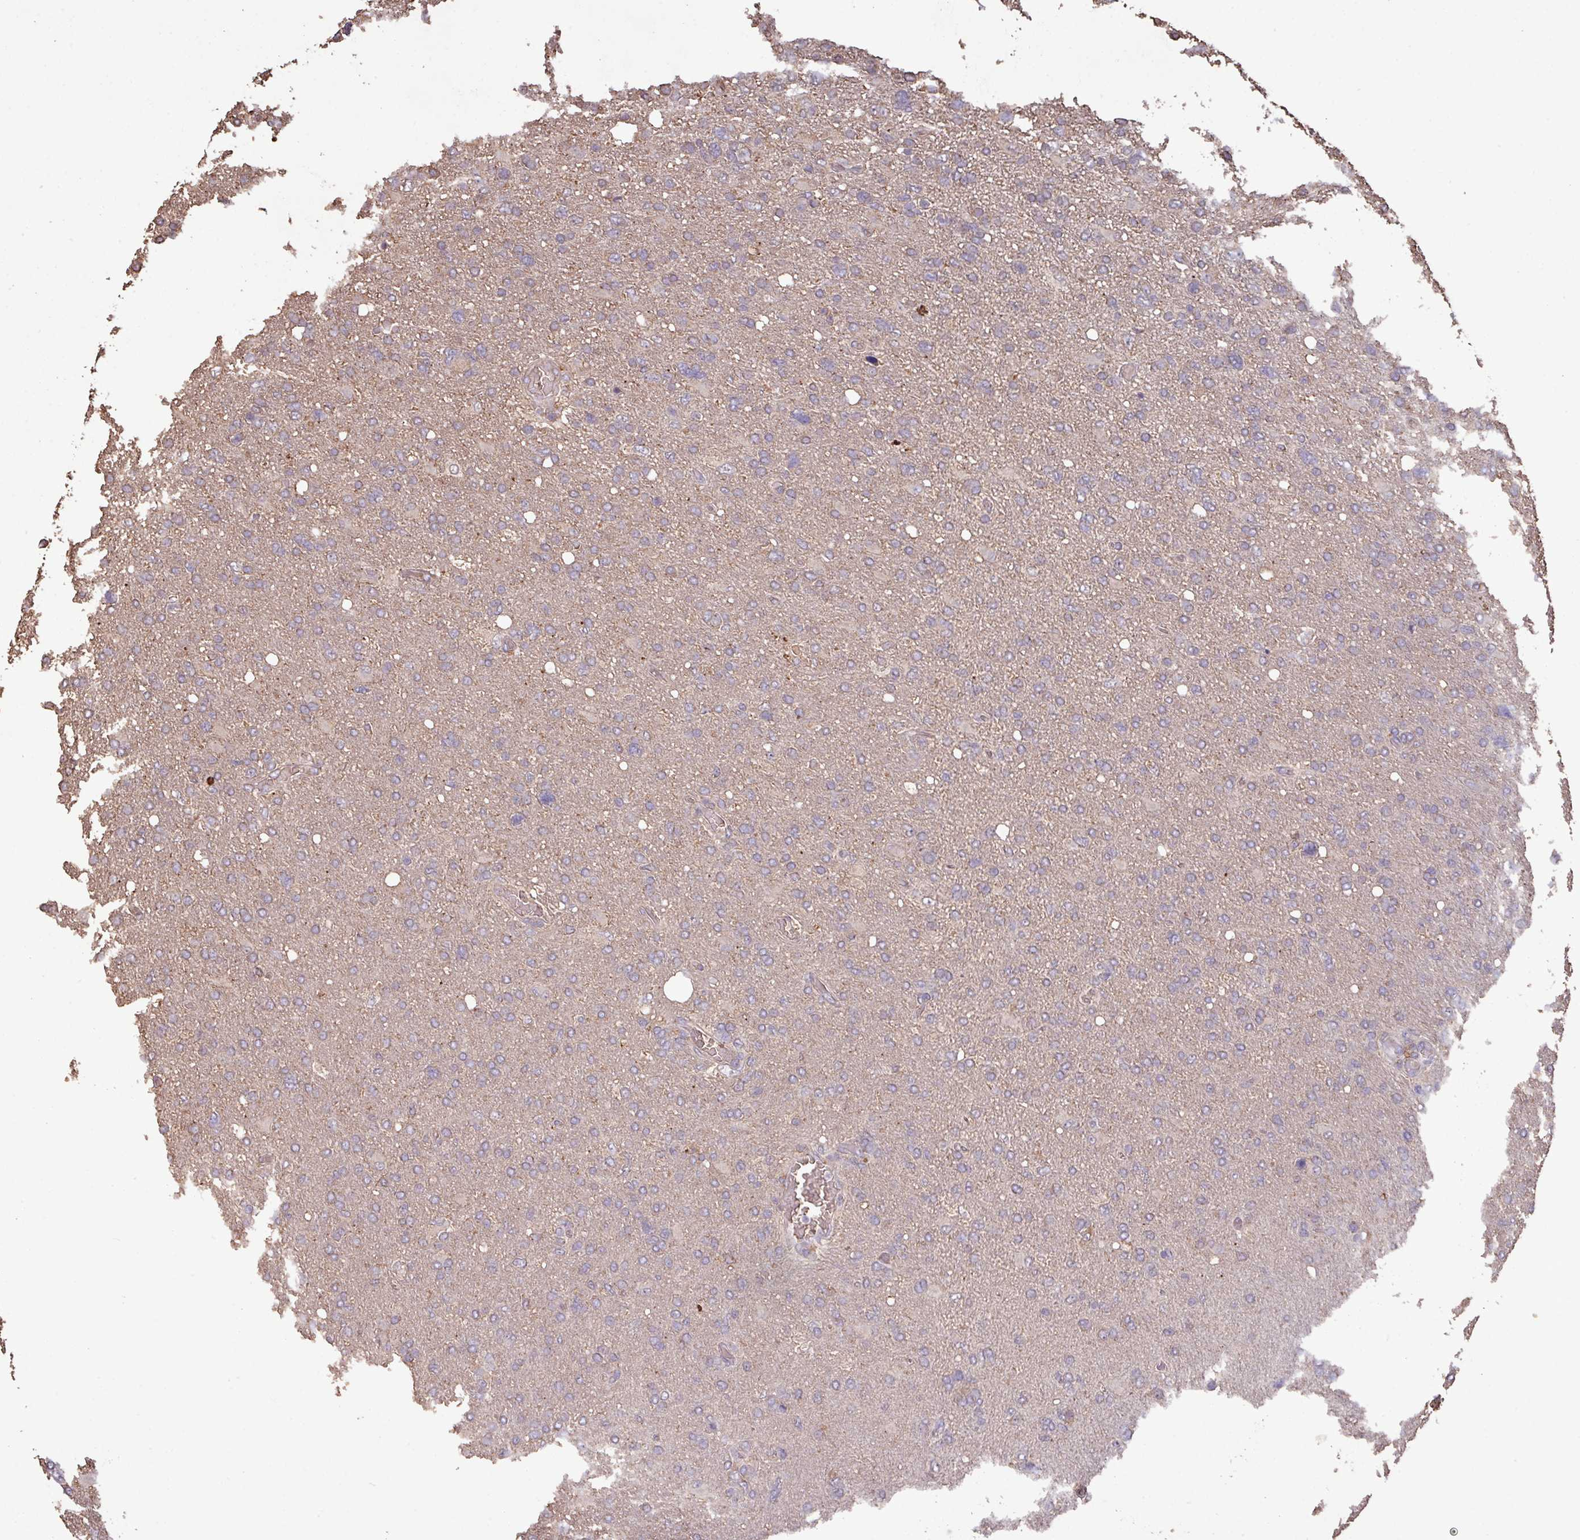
{"staining": {"intensity": "negative", "quantity": "none", "location": "none"}, "tissue": "glioma", "cell_type": "Tumor cells", "image_type": "cancer", "snomed": [{"axis": "morphology", "description": "Glioma, malignant, High grade"}, {"axis": "topography", "description": "Brain"}], "caption": "There is no significant staining in tumor cells of glioma.", "gene": "CAMK2B", "patient": {"sex": "male", "age": 61}}